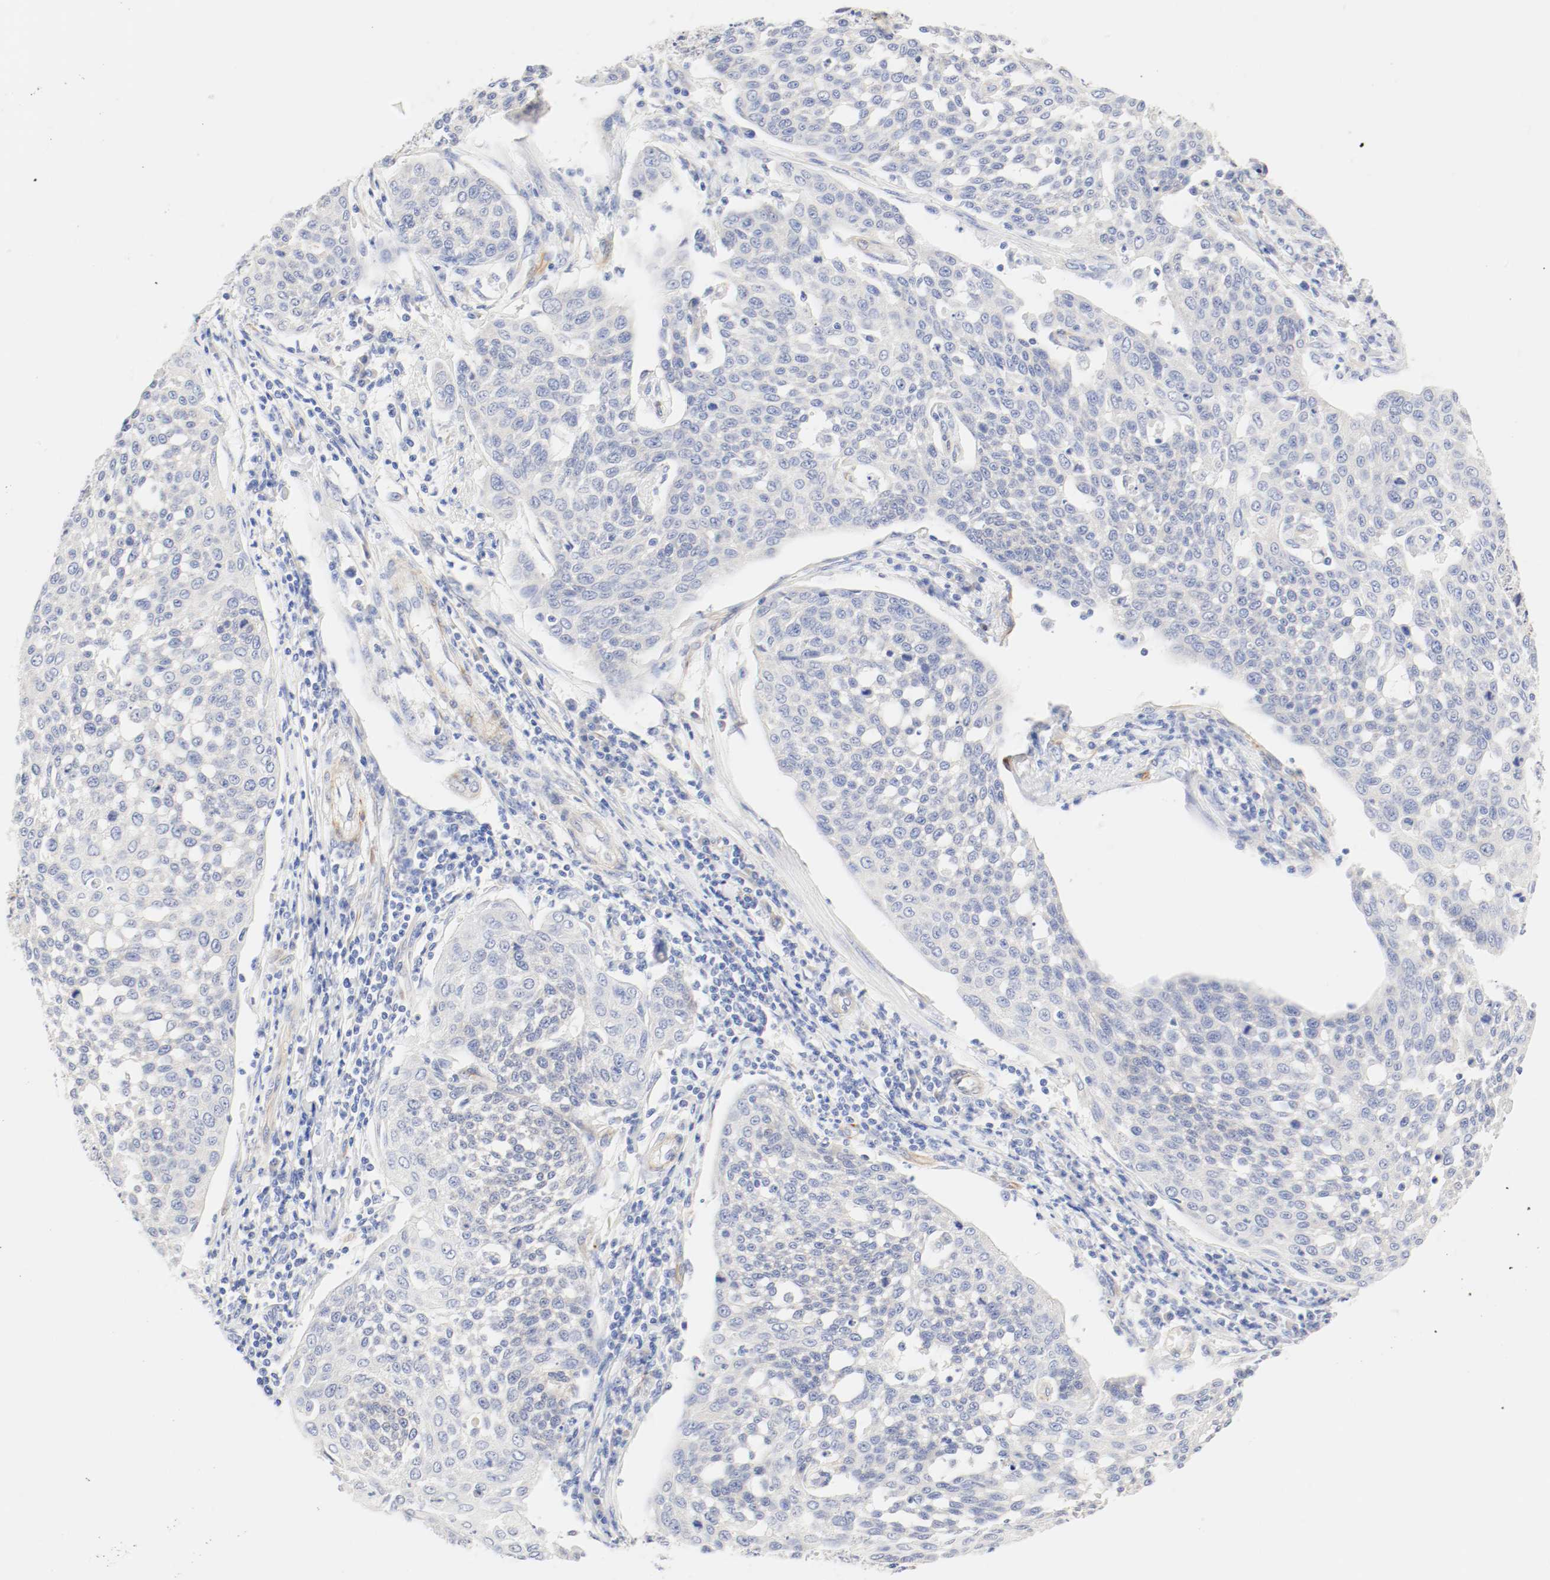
{"staining": {"intensity": "moderate", "quantity": "<25%", "location": "cytoplasmic/membranous"}, "tissue": "cervical cancer", "cell_type": "Tumor cells", "image_type": "cancer", "snomed": [{"axis": "morphology", "description": "Squamous cell carcinoma, NOS"}, {"axis": "topography", "description": "Cervix"}], "caption": "Protein expression analysis of cervical cancer demonstrates moderate cytoplasmic/membranous expression in about <25% of tumor cells.", "gene": "GIT1", "patient": {"sex": "female", "age": 34}}